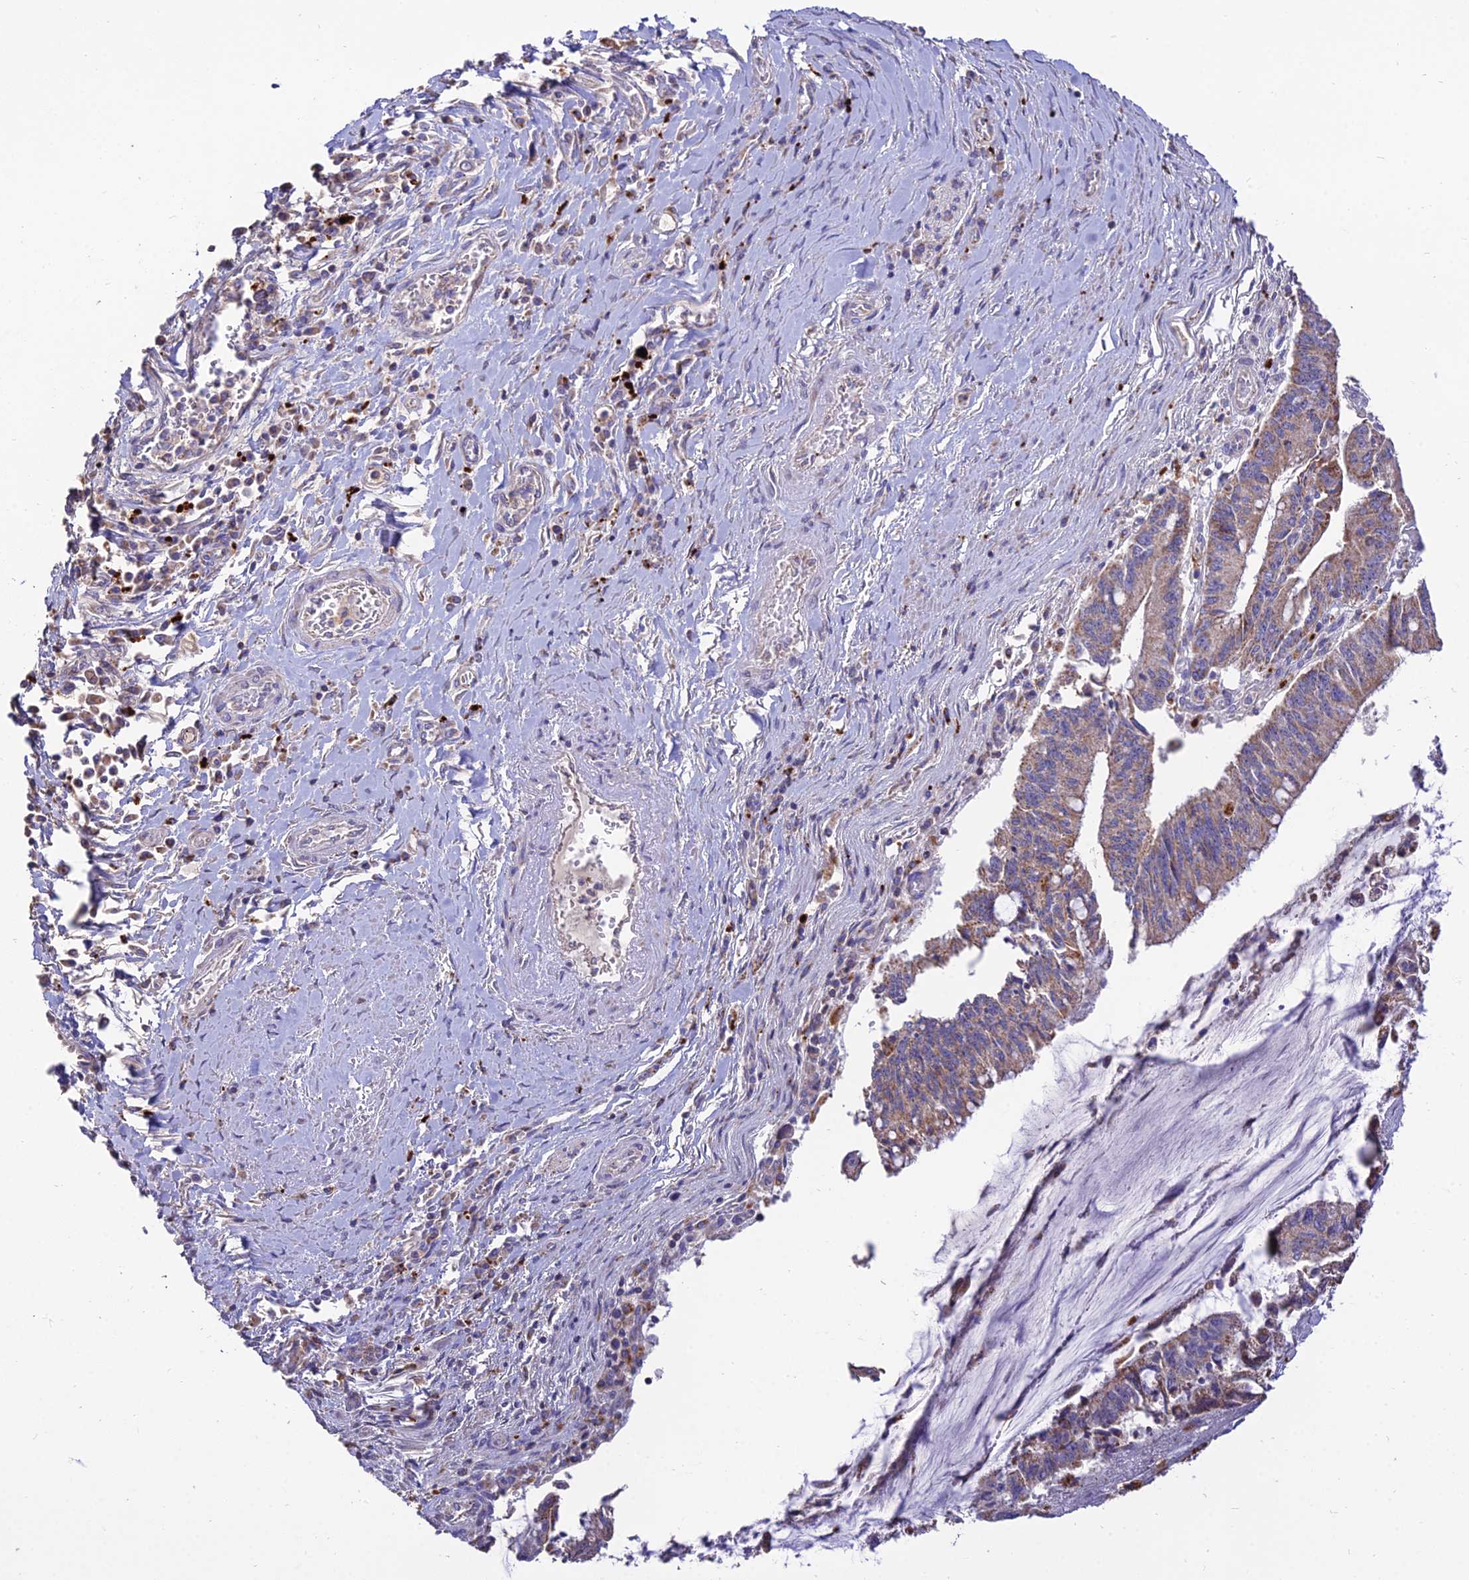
{"staining": {"intensity": "weak", "quantity": ">75%", "location": "cytoplasmic/membranous"}, "tissue": "pancreatic cancer", "cell_type": "Tumor cells", "image_type": "cancer", "snomed": [{"axis": "morphology", "description": "Adenocarcinoma, NOS"}, {"axis": "topography", "description": "Pancreas"}], "caption": "Pancreatic cancer stained for a protein reveals weak cytoplasmic/membranous positivity in tumor cells.", "gene": "PNLIPRP3", "patient": {"sex": "female", "age": 50}}